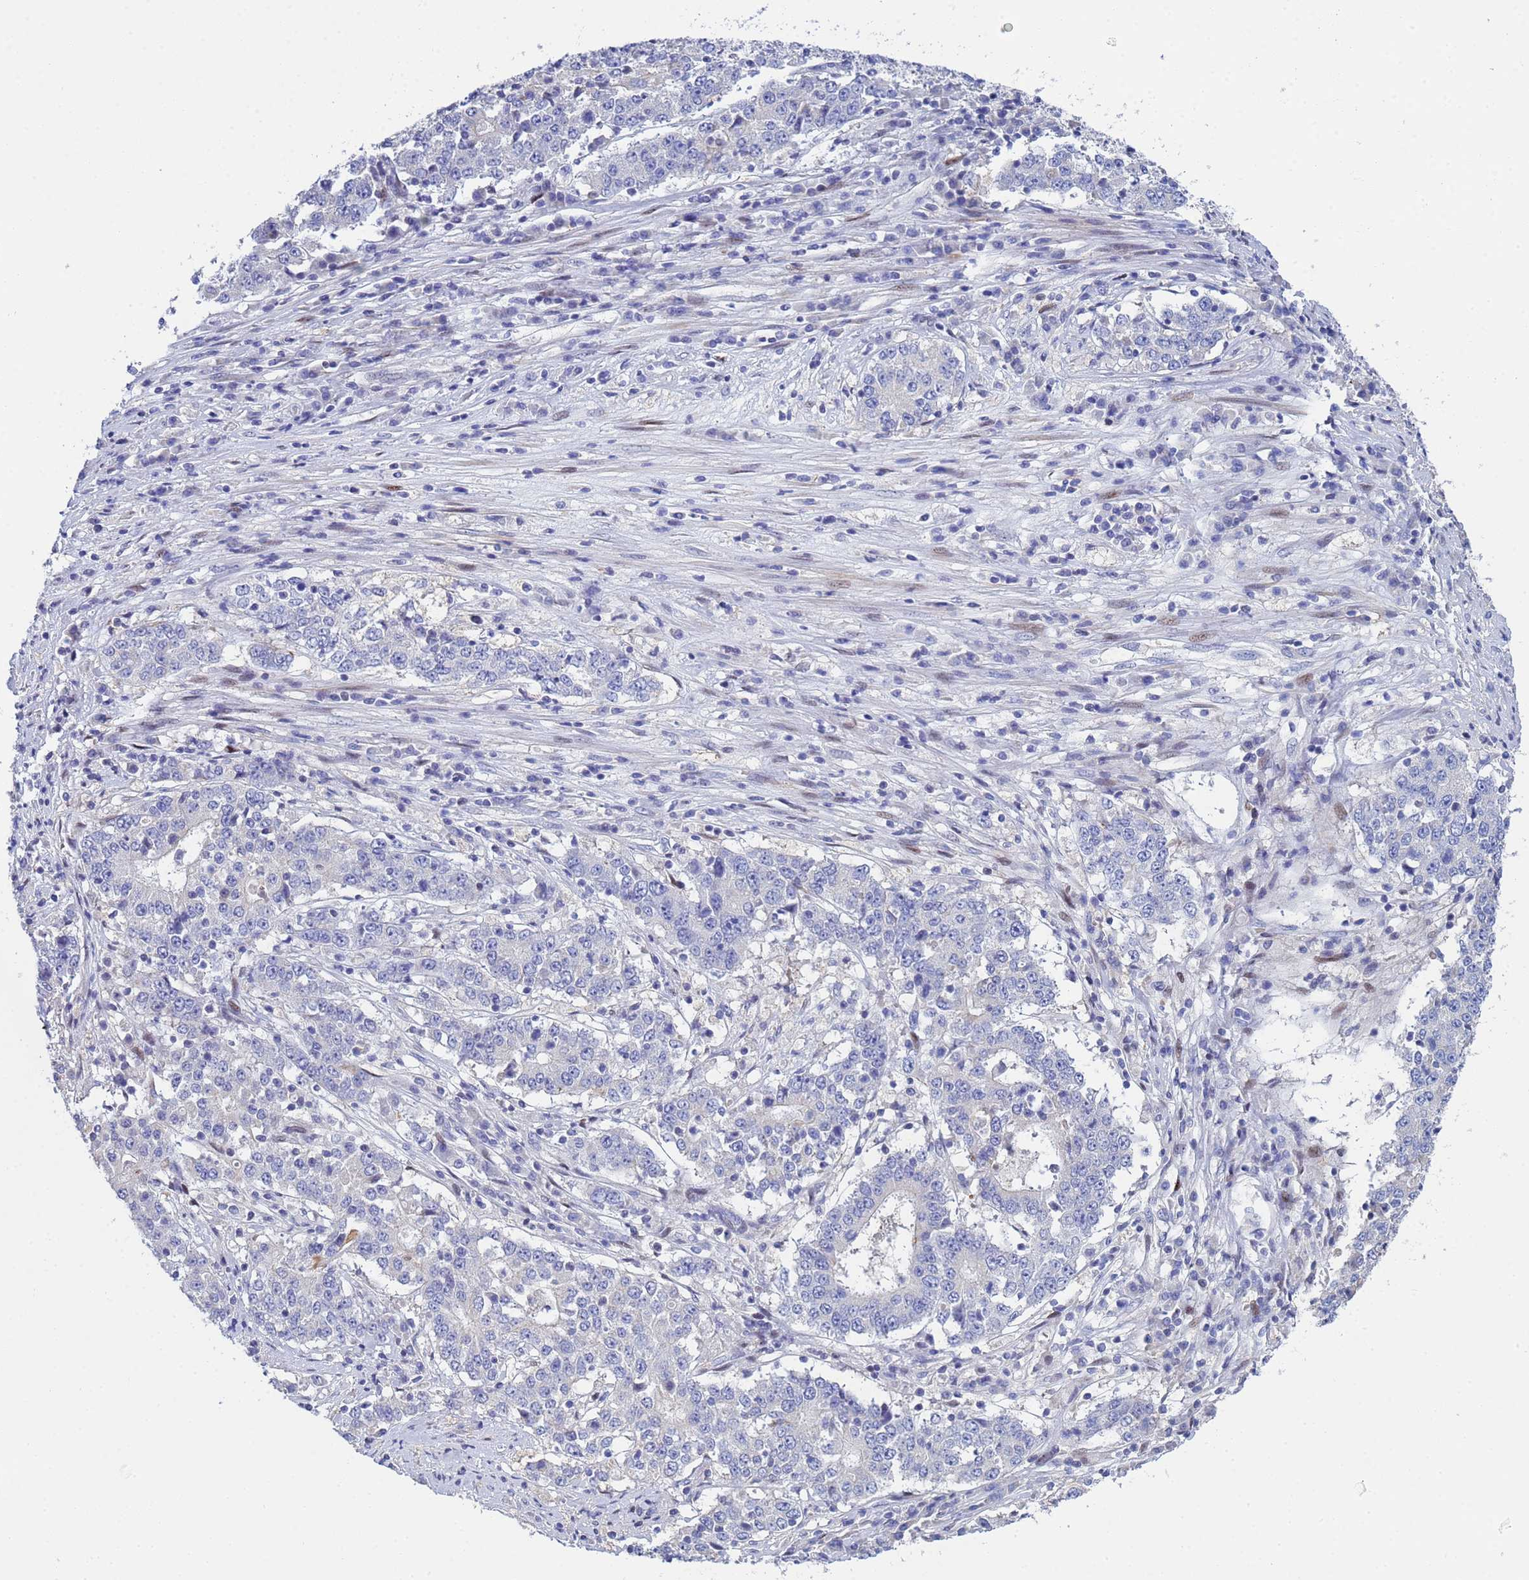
{"staining": {"intensity": "negative", "quantity": "none", "location": "none"}, "tissue": "stomach cancer", "cell_type": "Tumor cells", "image_type": "cancer", "snomed": [{"axis": "morphology", "description": "Adenocarcinoma, NOS"}, {"axis": "topography", "description": "Stomach"}], "caption": "Adenocarcinoma (stomach) was stained to show a protein in brown. There is no significant positivity in tumor cells.", "gene": "PPP6R1", "patient": {"sex": "male", "age": 59}}